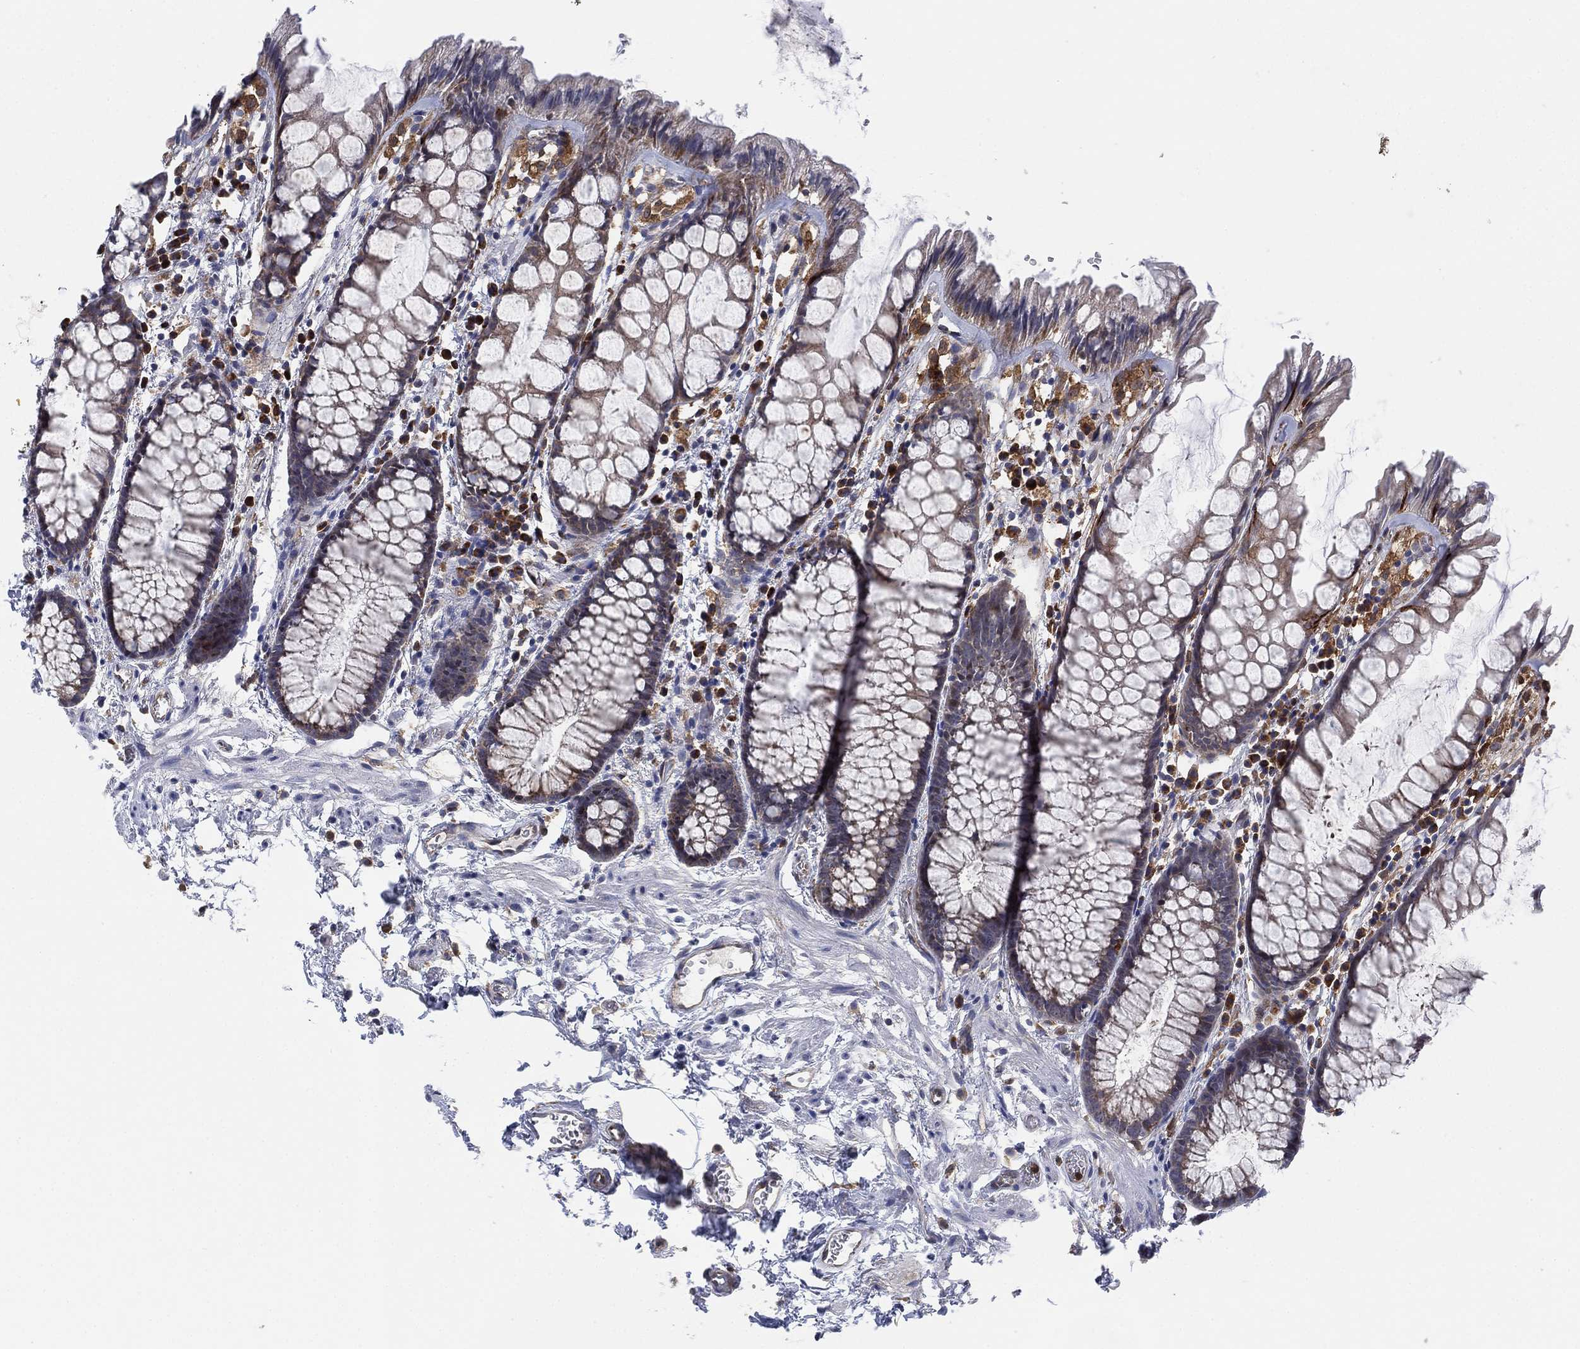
{"staining": {"intensity": "negative", "quantity": "none", "location": "none"}, "tissue": "rectum", "cell_type": "Glandular cells", "image_type": "normal", "snomed": [{"axis": "morphology", "description": "Normal tissue, NOS"}, {"axis": "topography", "description": "Rectum"}], "caption": "High magnification brightfield microscopy of unremarkable rectum stained with DAB (brown) and counterstained with hematoxylin (blue): glandular cells show no significant expression. The staining was performed using DAB to visualize the protein expression in brown, while the nuclei were stained in blue with hematoxylin (Magnification: 20x).", "gene": "FES", "patient": {"sex": "female", "age": 62}}